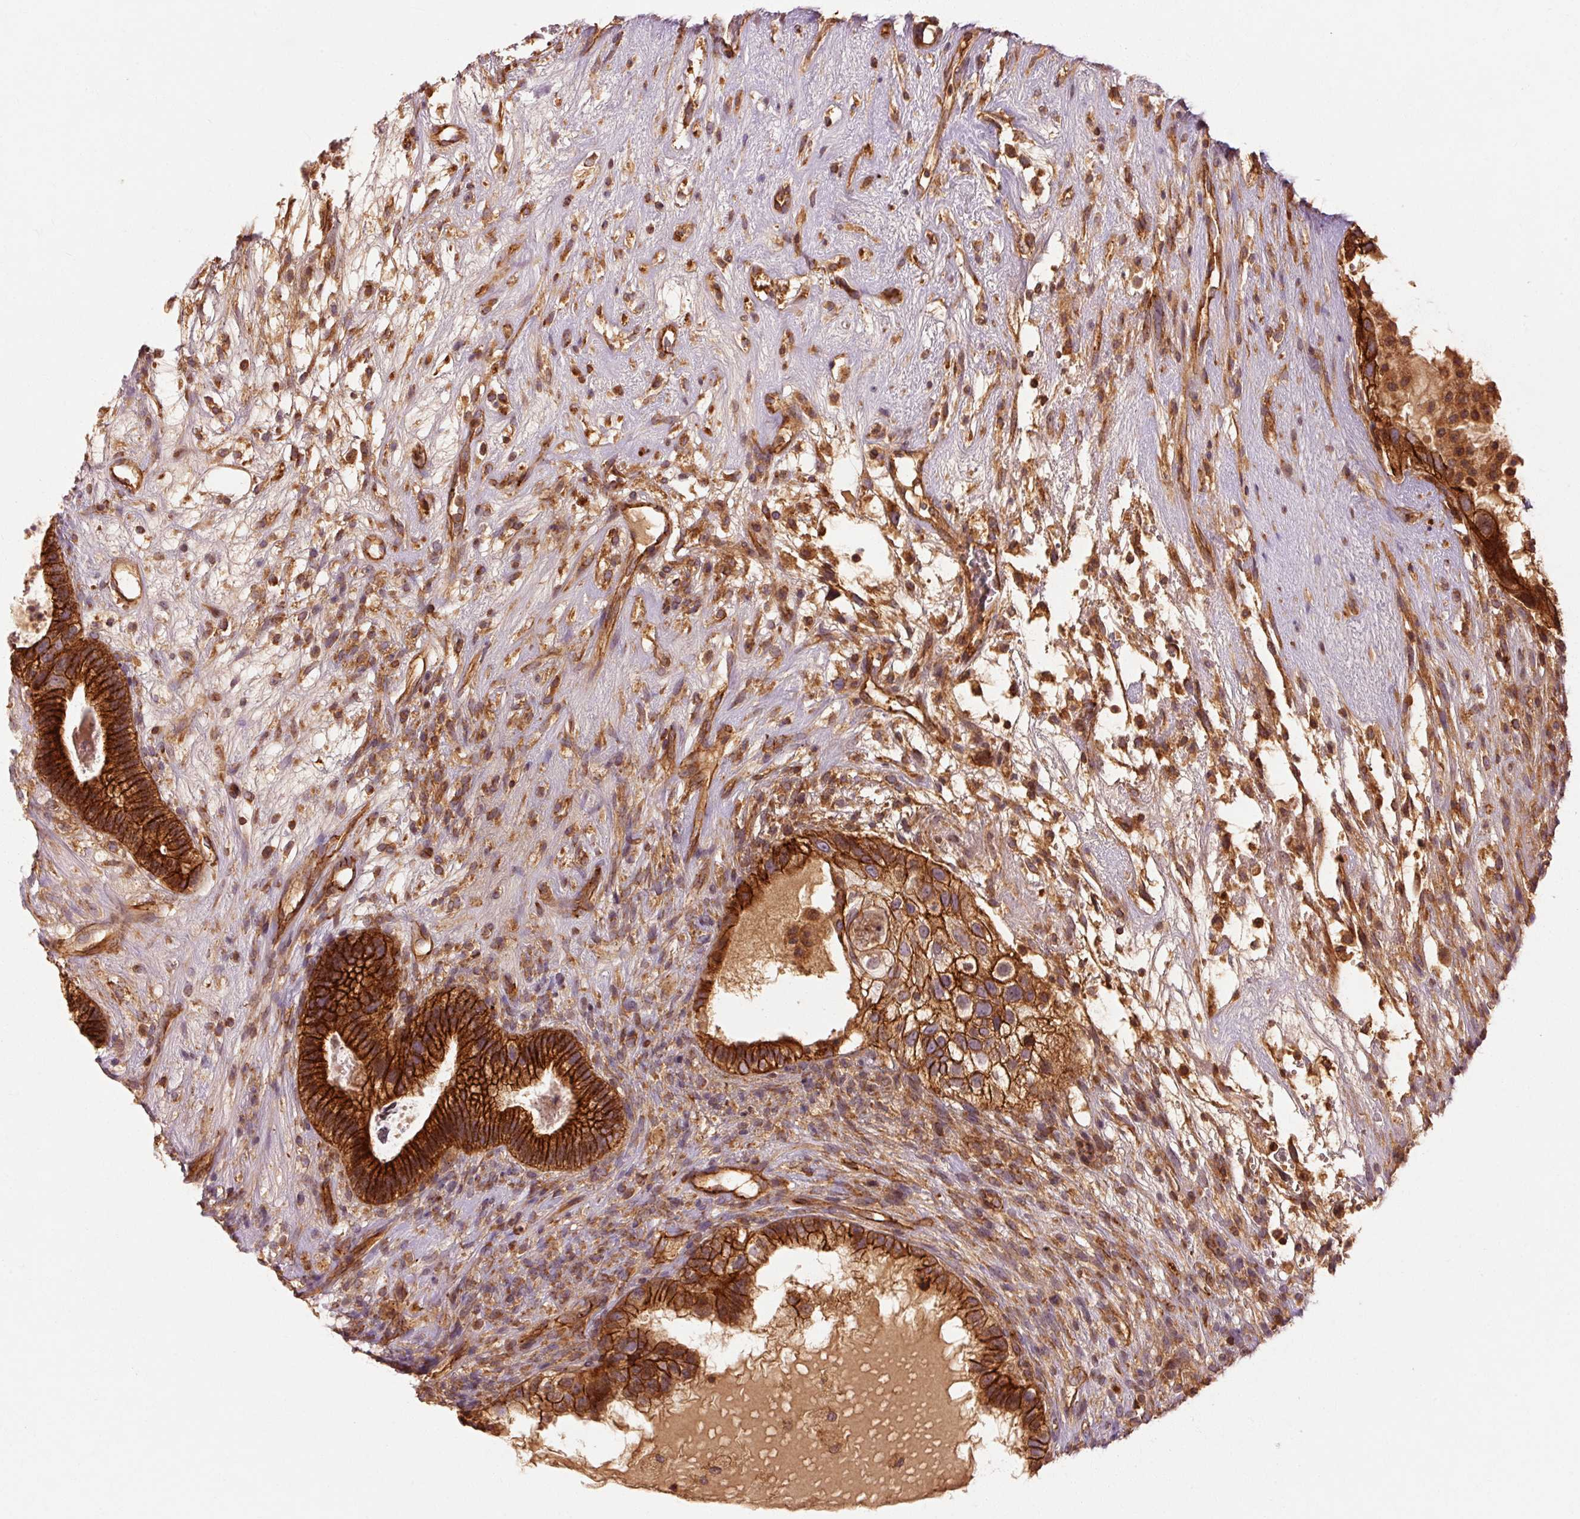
{"staining": {"intensity": "strong", "quantity": ">75%", "location": "cytoplasmic/membranous"}, "tissue": "testis cancer", "cell_type": "Tumor cells", "image_type": "cancer", "snomed": [{"axis": "morphology", "description": "Seminoma, NOS"}, {"axis": "morphology", "description": "Carcinoma, Embryonal, NOS"}, {"axis": "topography", "description": "Testis"}], "caption": "Testis cancer stained with a protein marker demonstrates strong staining in tumor cells.", "gene": "CTNNA1", "patient": {"sex": "male", "age": 41}}